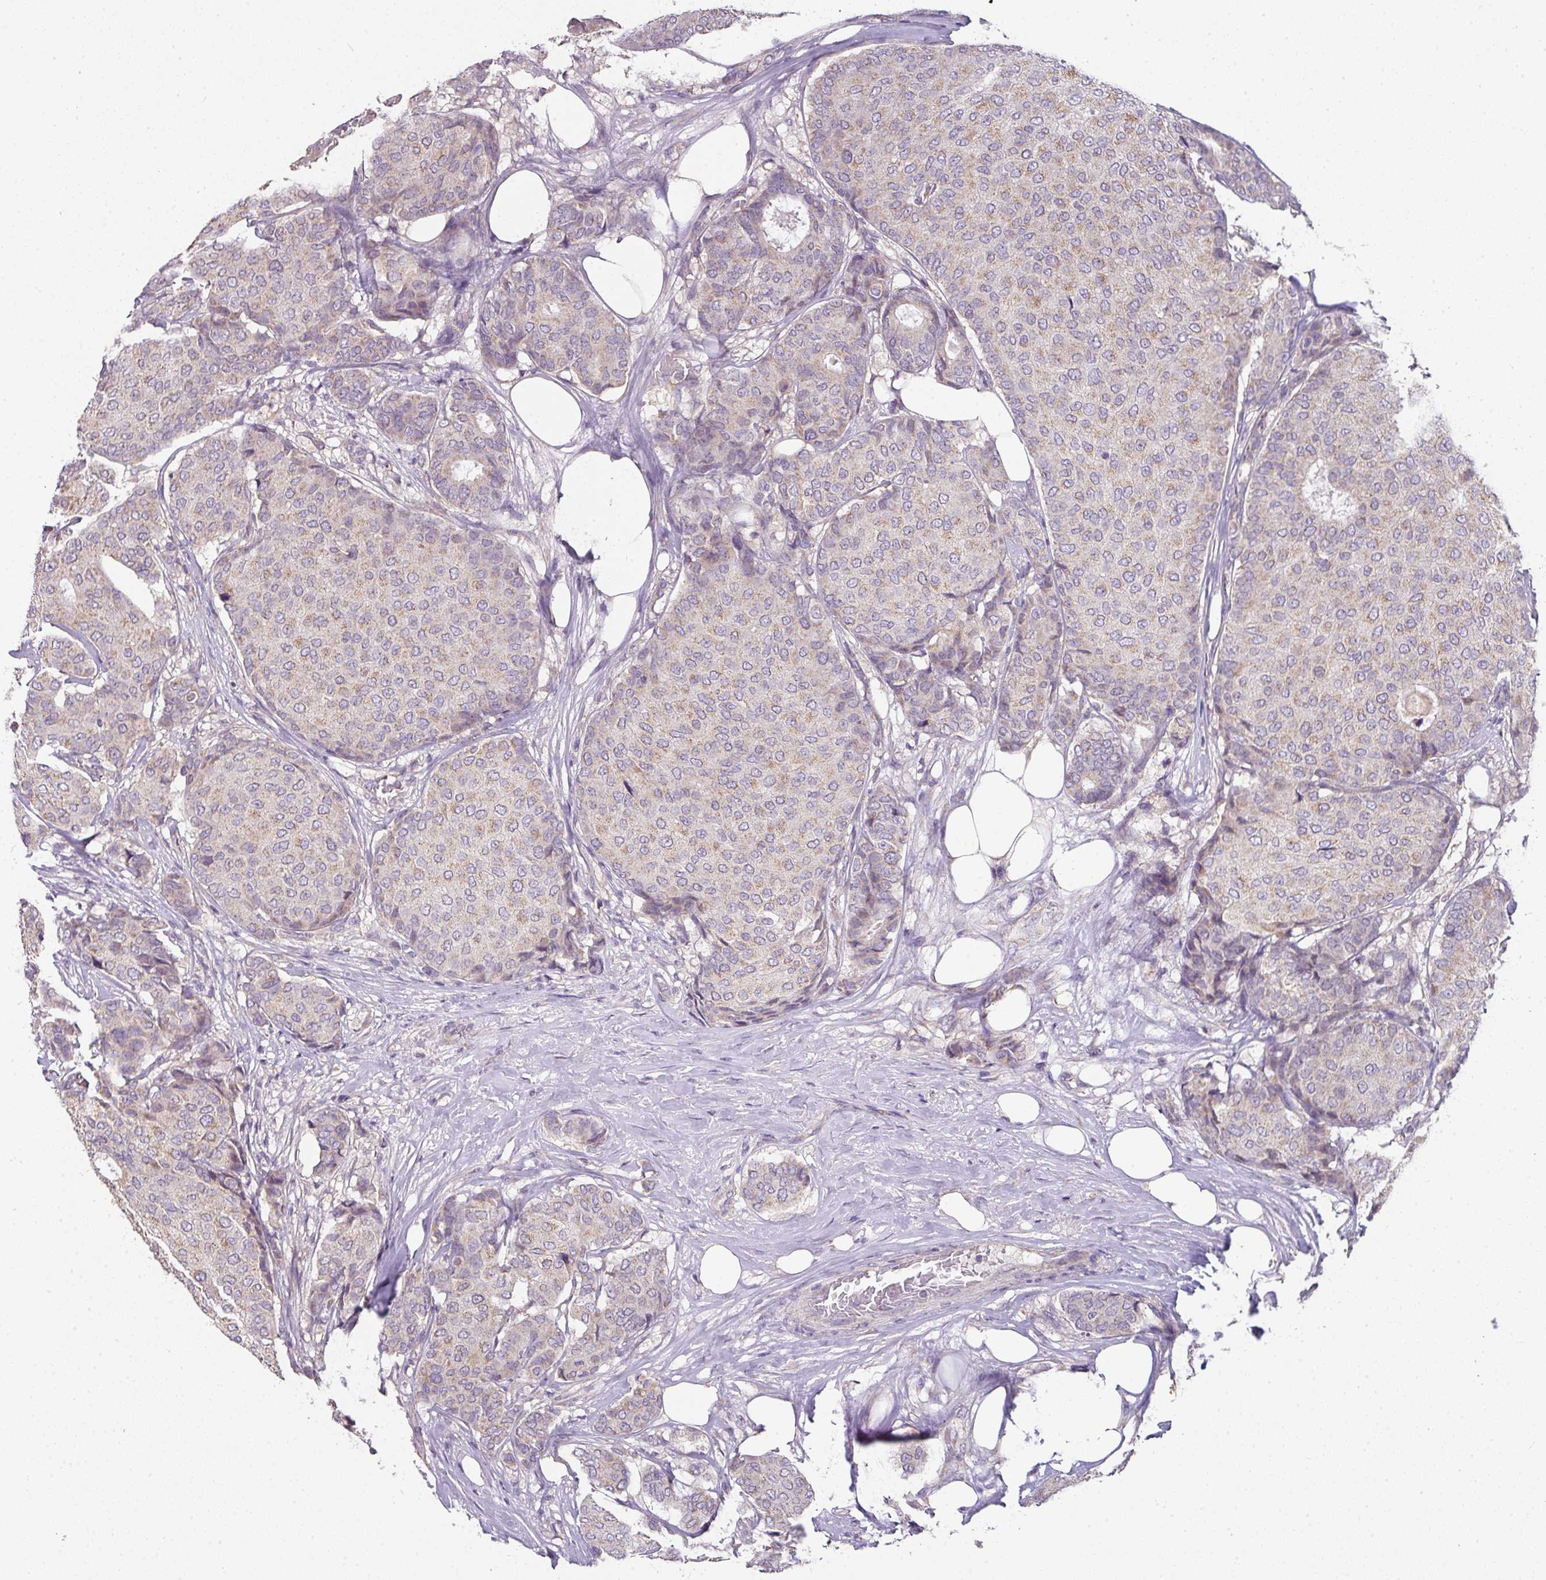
{"staining": {"intensity": "weak", "quantity": "25%-75%", "location": "cytoplasmic/membranous"}, "tissue": "breast cancer", "cell_type": "Tumor cells", "image_type": "cancer", "snomed": [{"axis": "morphology", "description": "Duct carcinoma"}, {"axis": "topography", "description": "Breast"}], "caption": "Human breast cancer (intraductal carcinoma) stained for a protein (brown) exhibits weak cytoplasmic/membranous positive expression in approximately 25%-75% of tumor cells.", "gene": "PALS2", "patient": {"sex": "female", "age": 75}}